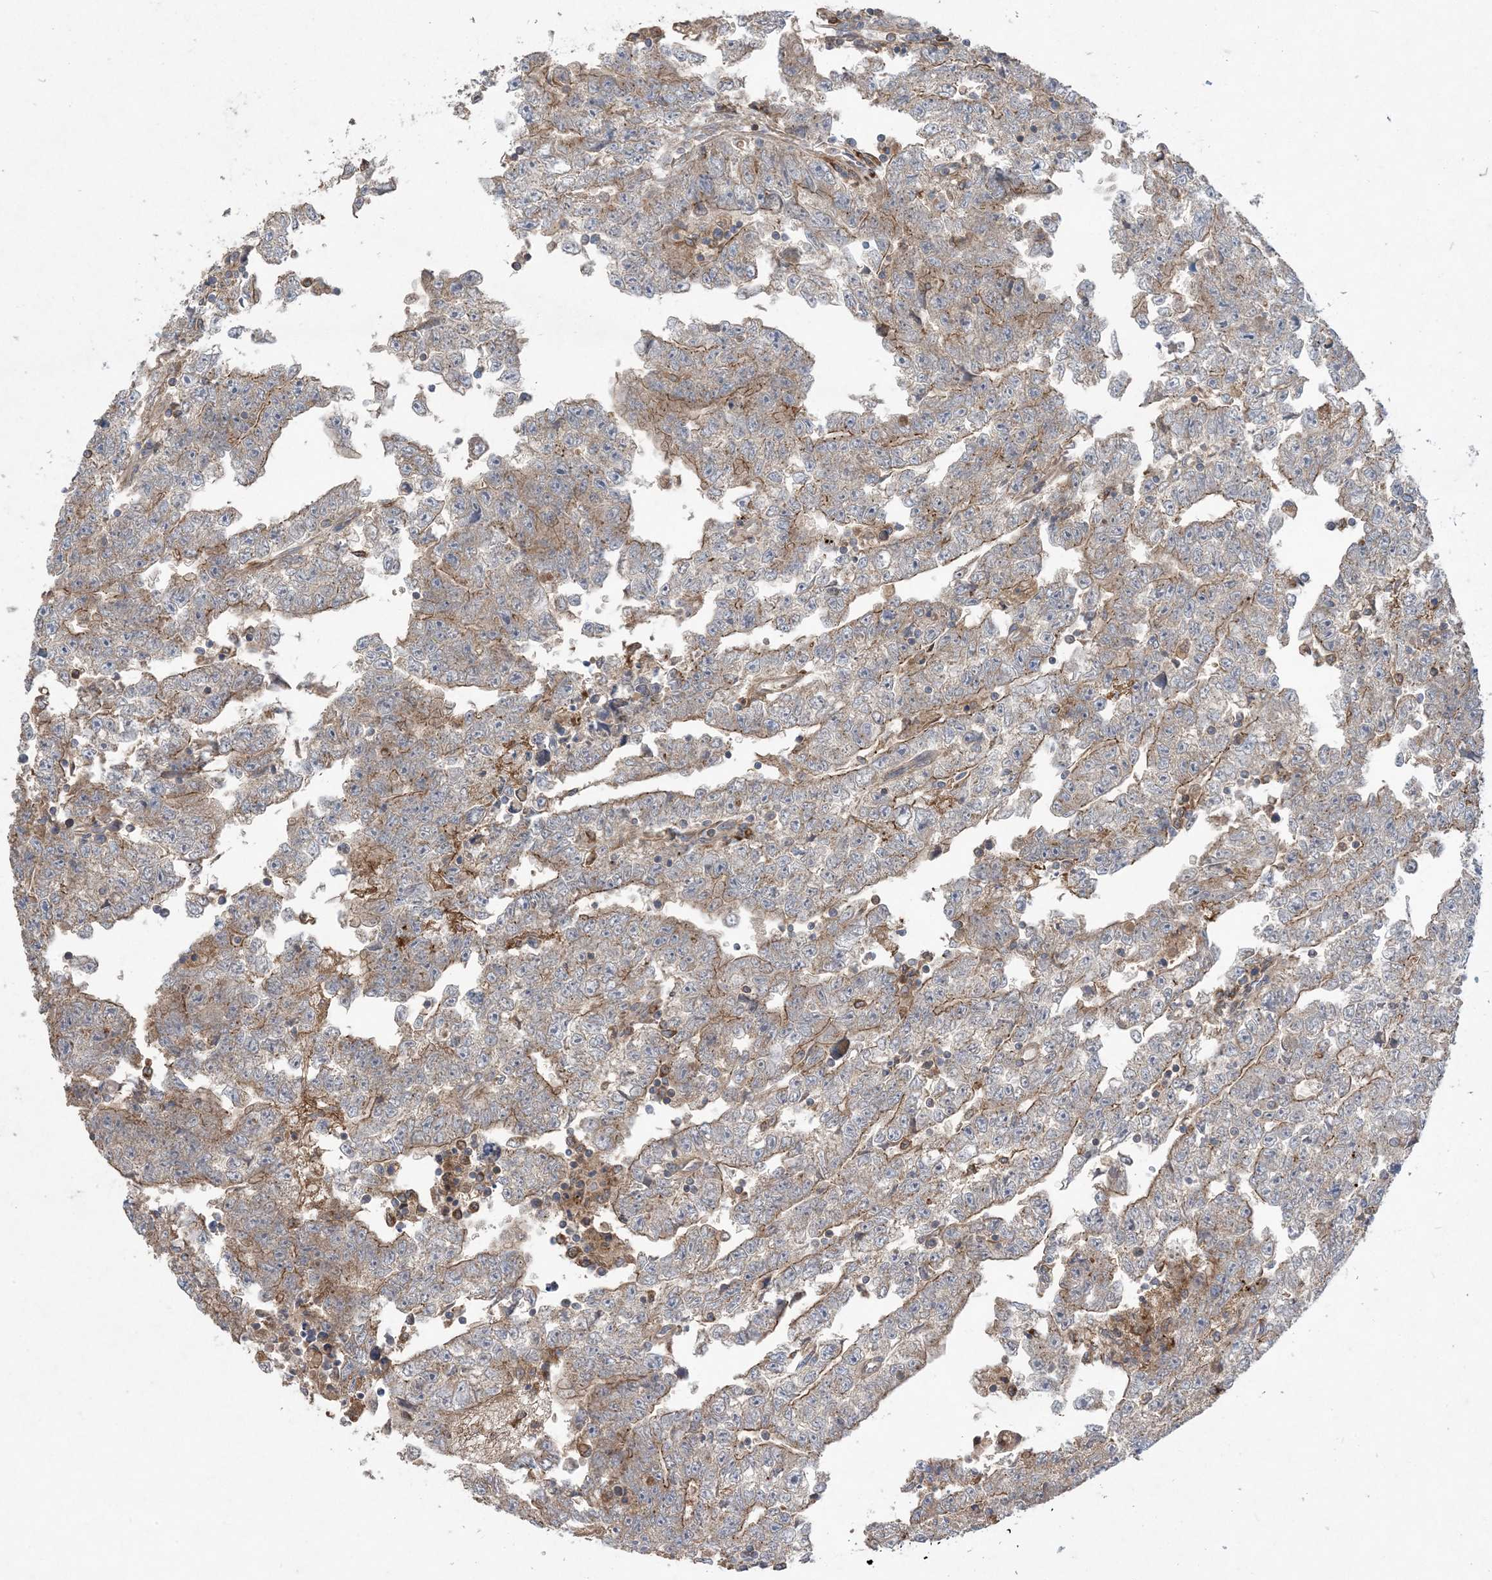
{"staining": {"intensity": "moderate", "quantity": "<25%", "location": "cytoplasmic/membranous"}, "tissue": "testis cancer", "cell_type": "Tumor cells", "image_type": "cancer", "snomed": [{"axis": "morphology", "description": "Carcinoma, Embryonal, NOS"}, {"axis": "topography", "description": "Testis"}], "caption": "Human testis cancer stained for a protein (brown) demonstrates moderate cytoplasmic/membranous positive expression in about <25% of tumor cells.", "gene": "MASP2", "patient": {"sex": "male", "age": 25}}